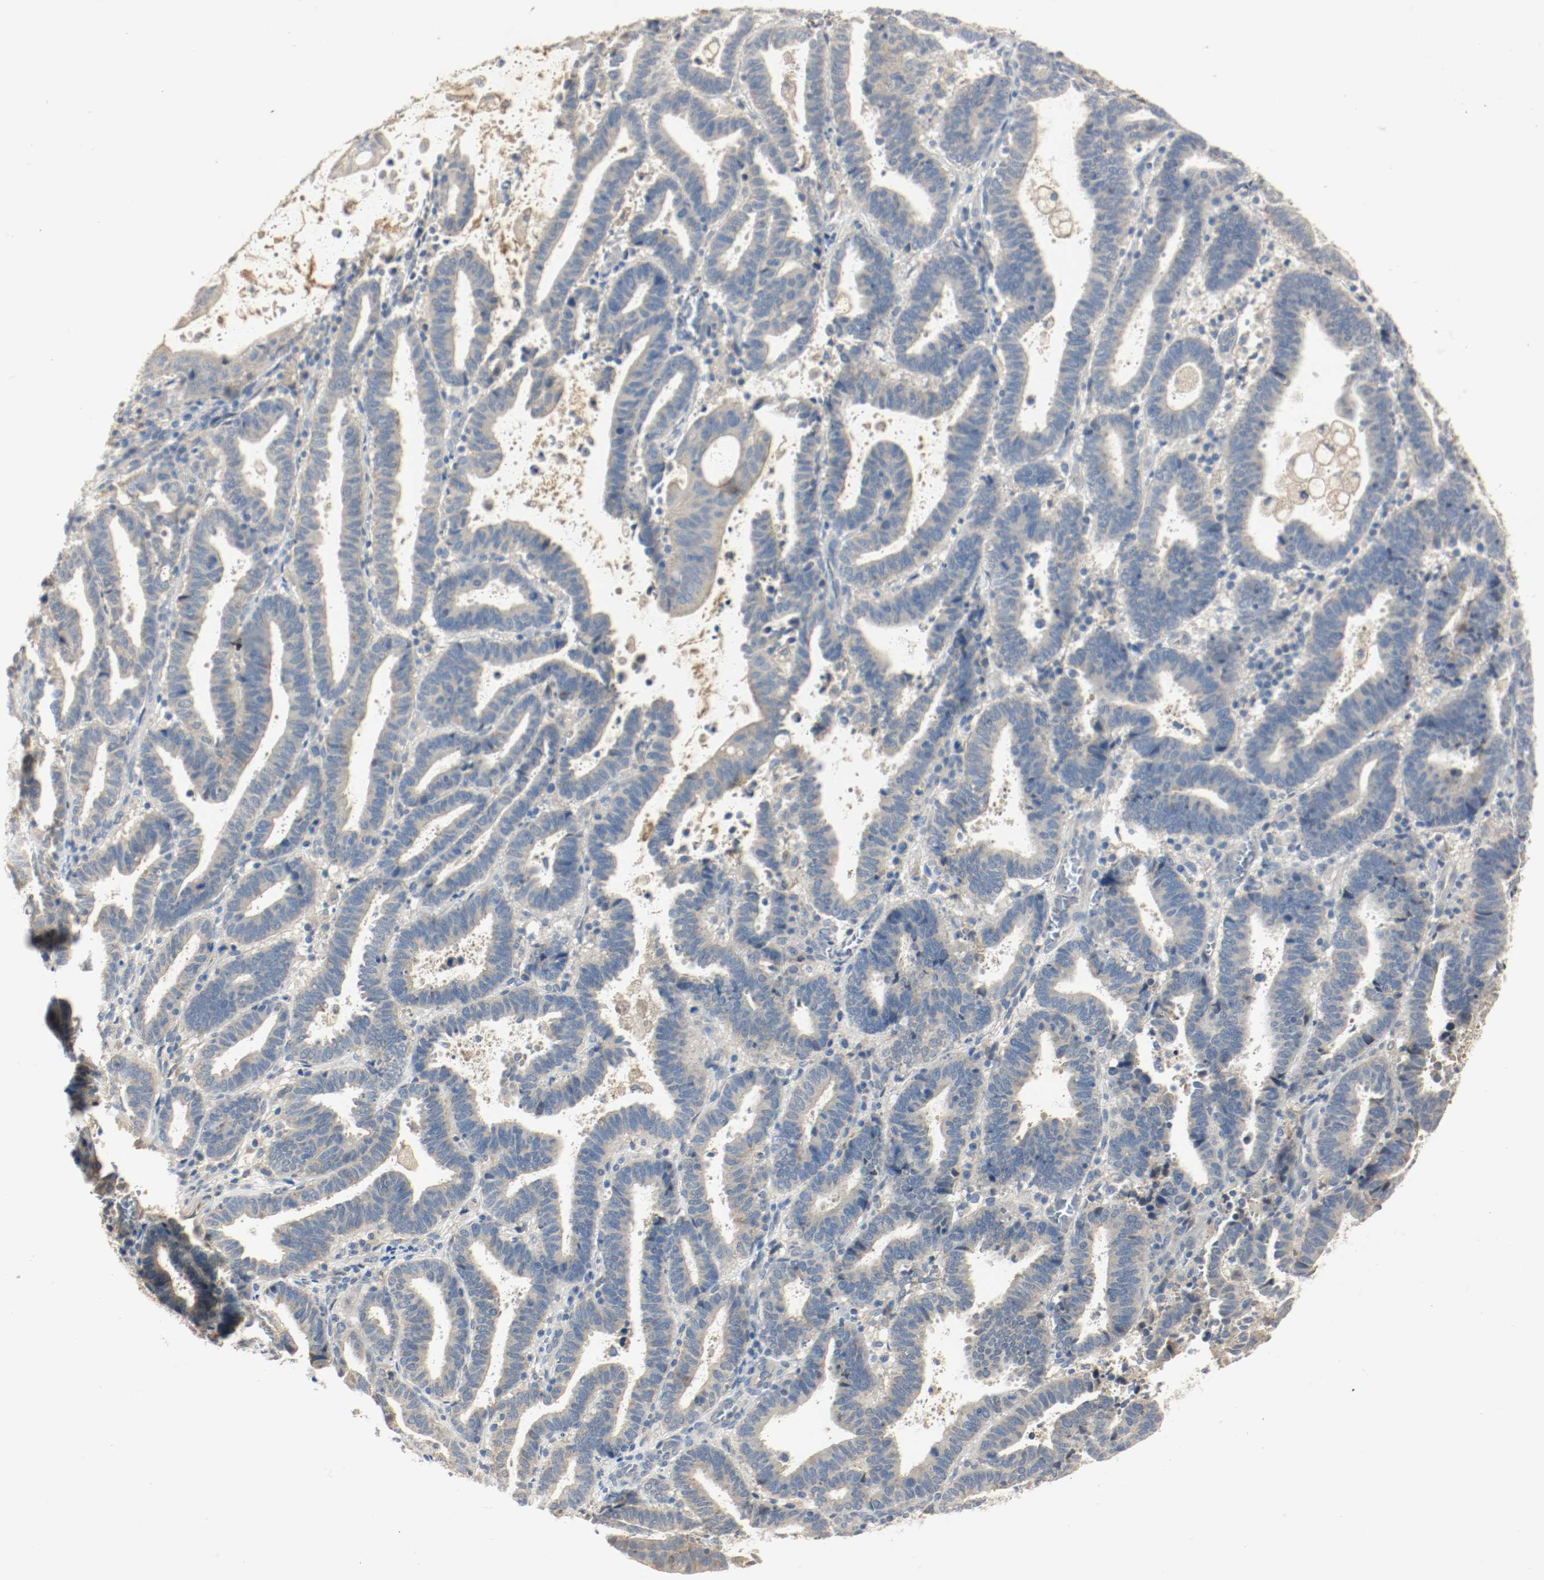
{"staining": {"intensity": "weak", "quantity": "<25%", "location": "cytoplasmic/membranous"}, "tissue": "endometrial cancer", "cell_type": "Tumor cells", "image_type": "cancer", "snomed": [{"axis": "morphology", "description": "Adenocarcinoma, NOS"}, {"axis": "topography", "description": "Uterus"}], "caption": "This is a image of IHC staining of endometrial adenocarcinoma, which shows no staining in tumor cells. The staining is performed using DAB (3,3'-diaminobenzidine) brown chromogen with nuclei counter-stained in using hematoxylin.", "gene": "MELTF", "patient": {"sex": "female", "age": 83}}